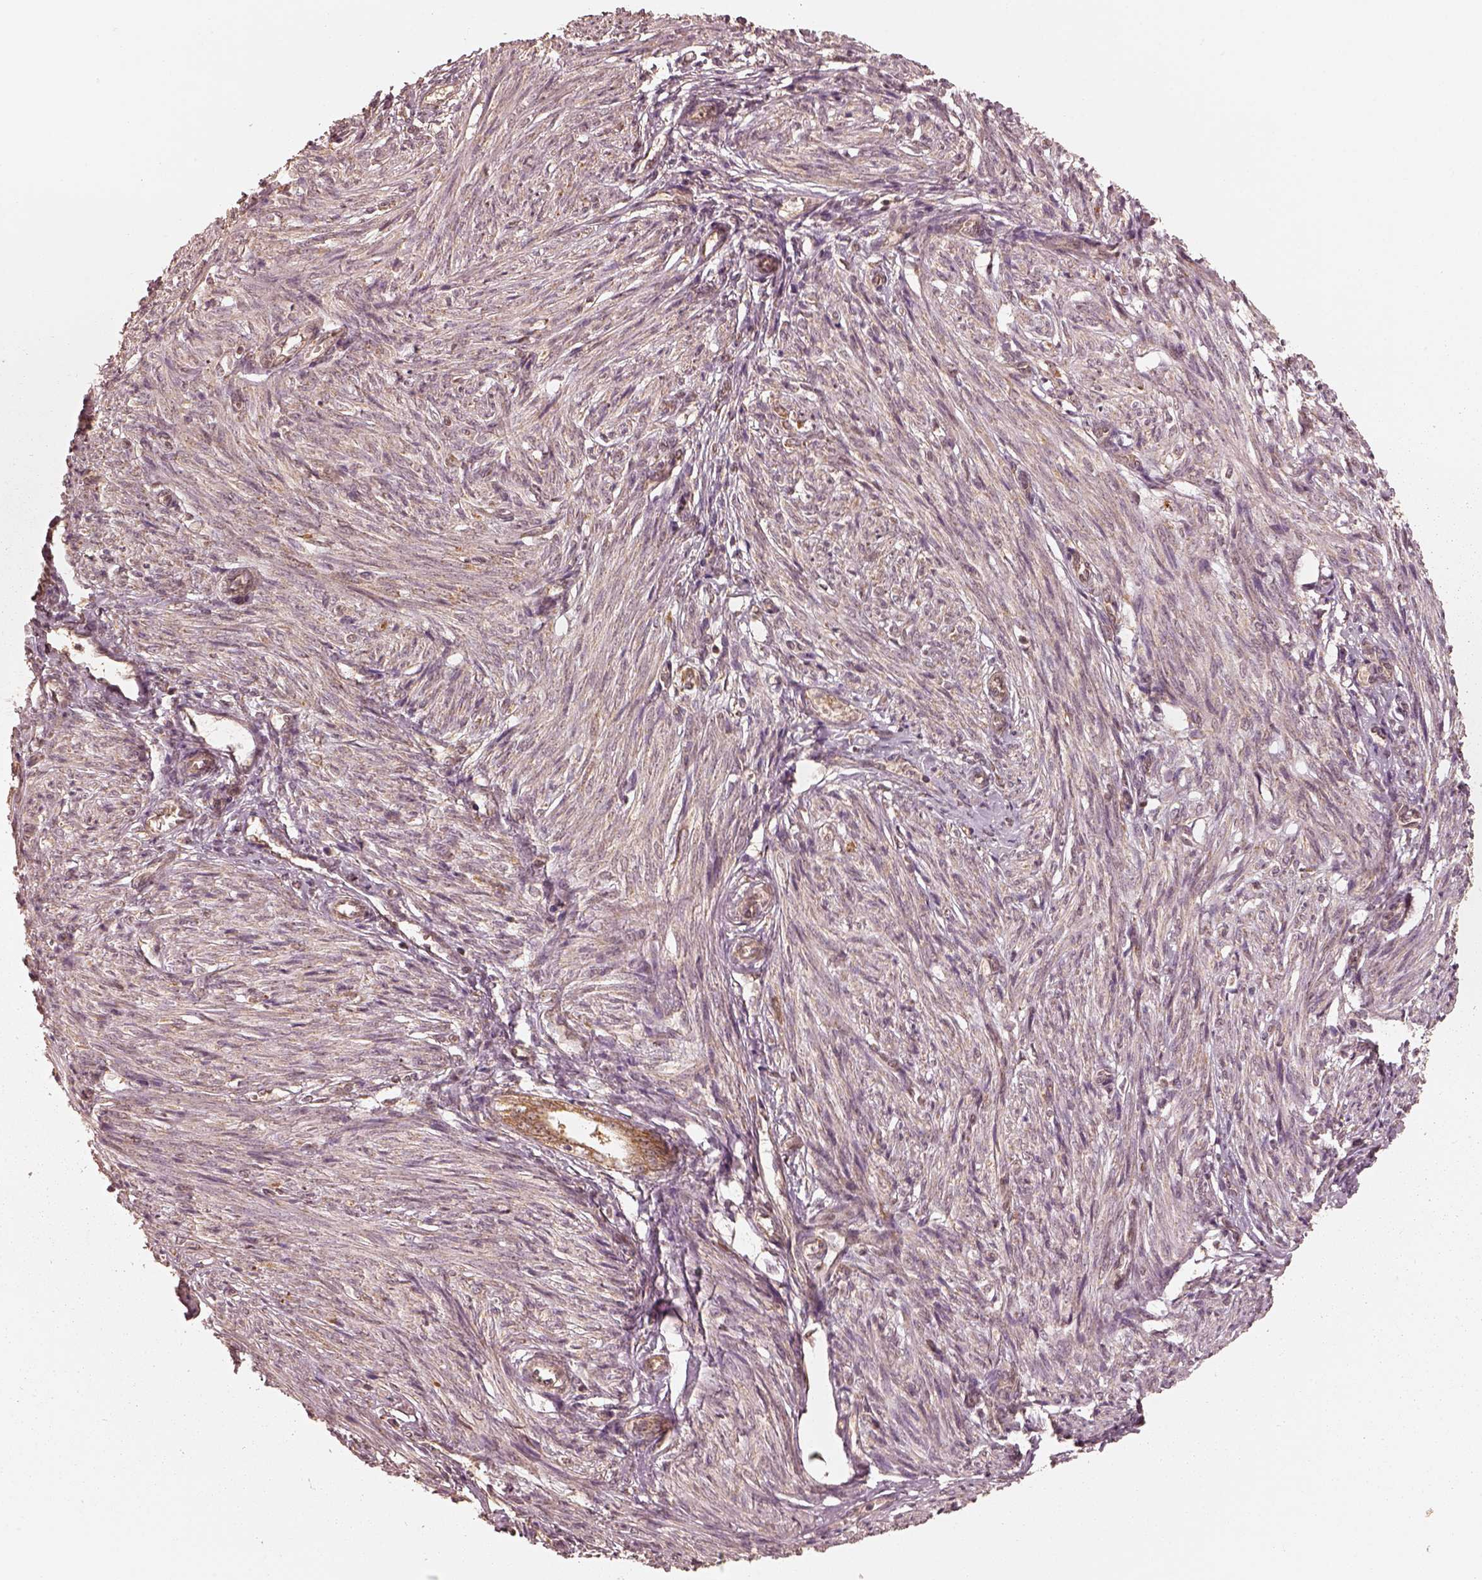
{"staining": {"intensity": "moderate", "quantity": ">75%", "location": "cytoplasmic/membranous"}, "tissue": "endometrium", "cell_type": "Cells in endometrial stroma", "image_type": "normal", "snomed": [{"axis": "morphology", "description": "Normal tissue, NOS"}, {"axis": "topography", "description": "Endometrium"}], "caption": "Immunohistochemistry (IHC) of unremarkable human endometrium reveals medium levels of moderate cytoplasmic/membranous staining in about >75% of cells in endometrial stroma.", "gene": "DNAJC25", "patient": {"sex": "female", "age": 50}}